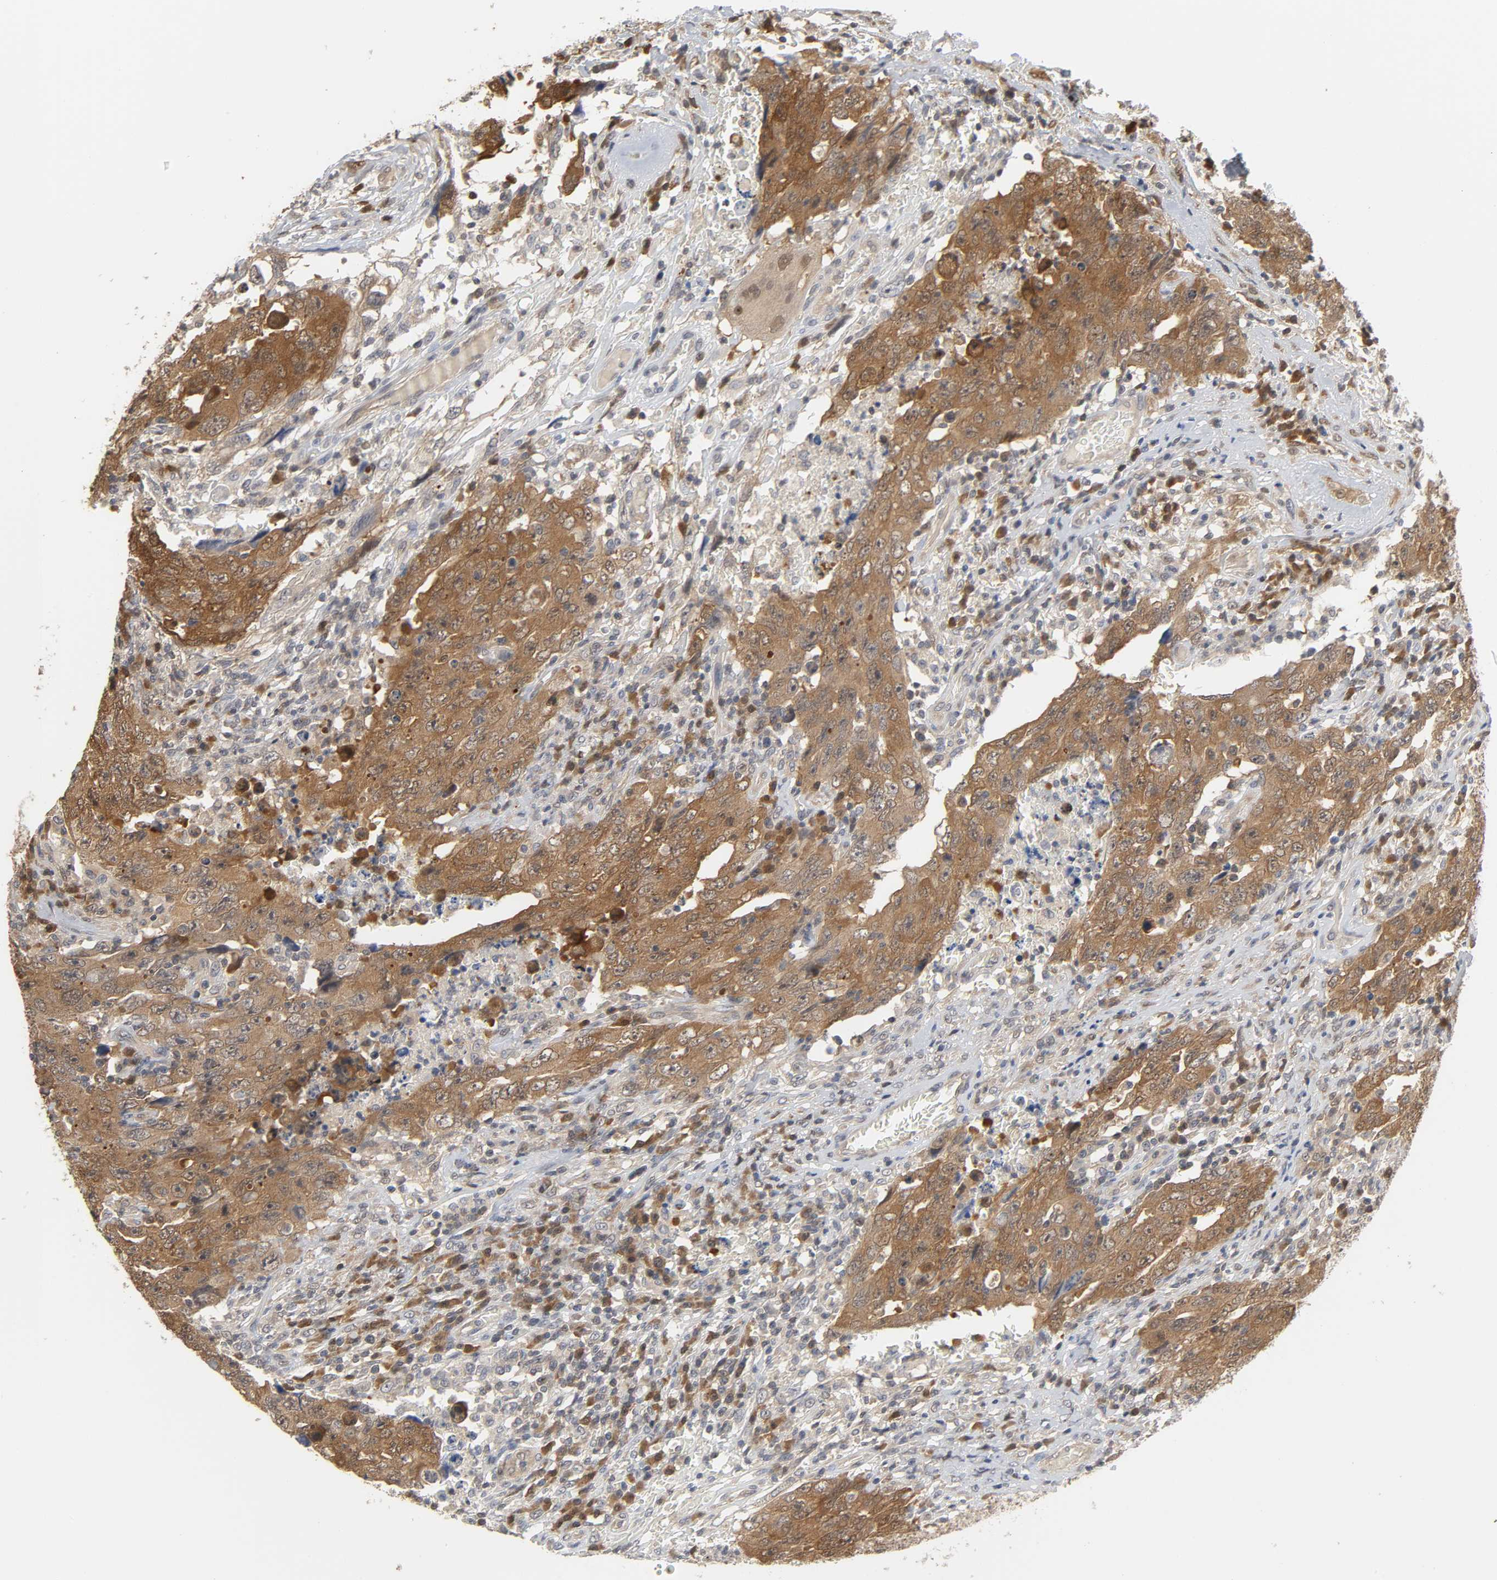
{"staining": {"intensity": "strong", "quantity": ">75%", "location": "cytoplasmic/membranous"}, "tissue": "testis cancer", "cell_type": "Tumor cells", "image_type": "cancer", "snomed": [{"axis": "morphology", "description": "Carcinoma, Embryonal, NOS"}, {"axis": "topography", "description": "Testis"}], "caption": "About >75% of tumor cells in human testis cancer (embryonal carcinoma) demonstrate strong cytoplasmic/membranous protein positivity as visualized by brown immunohistochemical staining.", "gene": "MIF", "patient": {"sex": "male", "age": 26}}